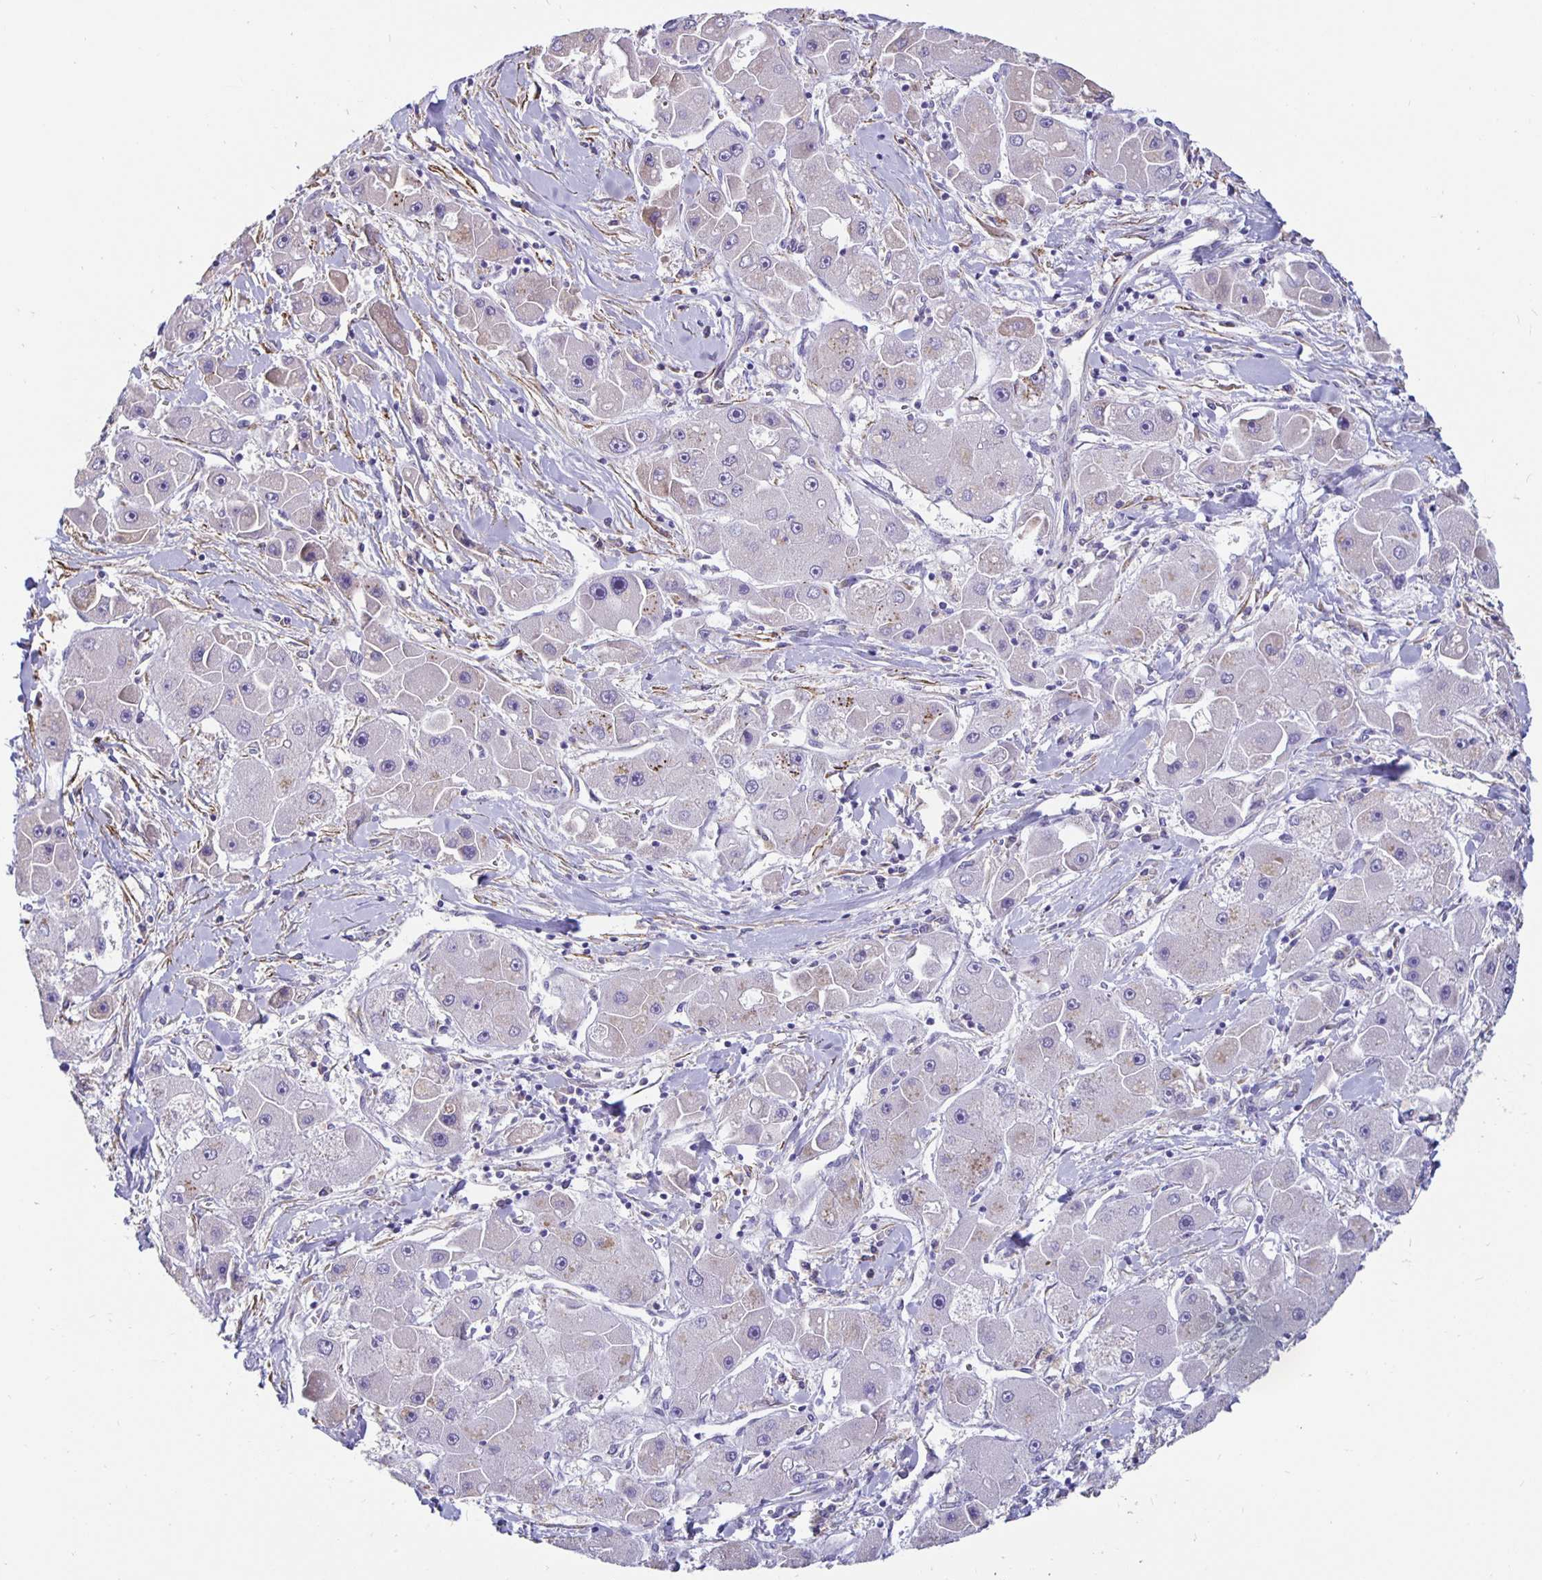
{"staining": {"intensity": "negative", "quantity": "none", "location": "none"}, "tissue": "liver cancer", "cell_type": "Tumor cells", "image_type": "cancer", "snomed": [{"axis": "morphology", "description": "Carcinoma, Hepatocellular, NOS"}, {"axis": "topography", "description": "Liver"}], "caption": "Immunohistochemistry histopathology image of neoplastic tissue: human liver cancer (hepatocellular carcinoma) stained with DAB (3,3'-diaminobenzidine) displays no significant protein positivity in tumor cells. The staining is performed using DAB (3,3'-diaminobenzidine) brown chromogen with nuclei counter-stained in using hematoxylin.", "gene": "DNAI2", "patient": {"sex": "male", "age": 24}}